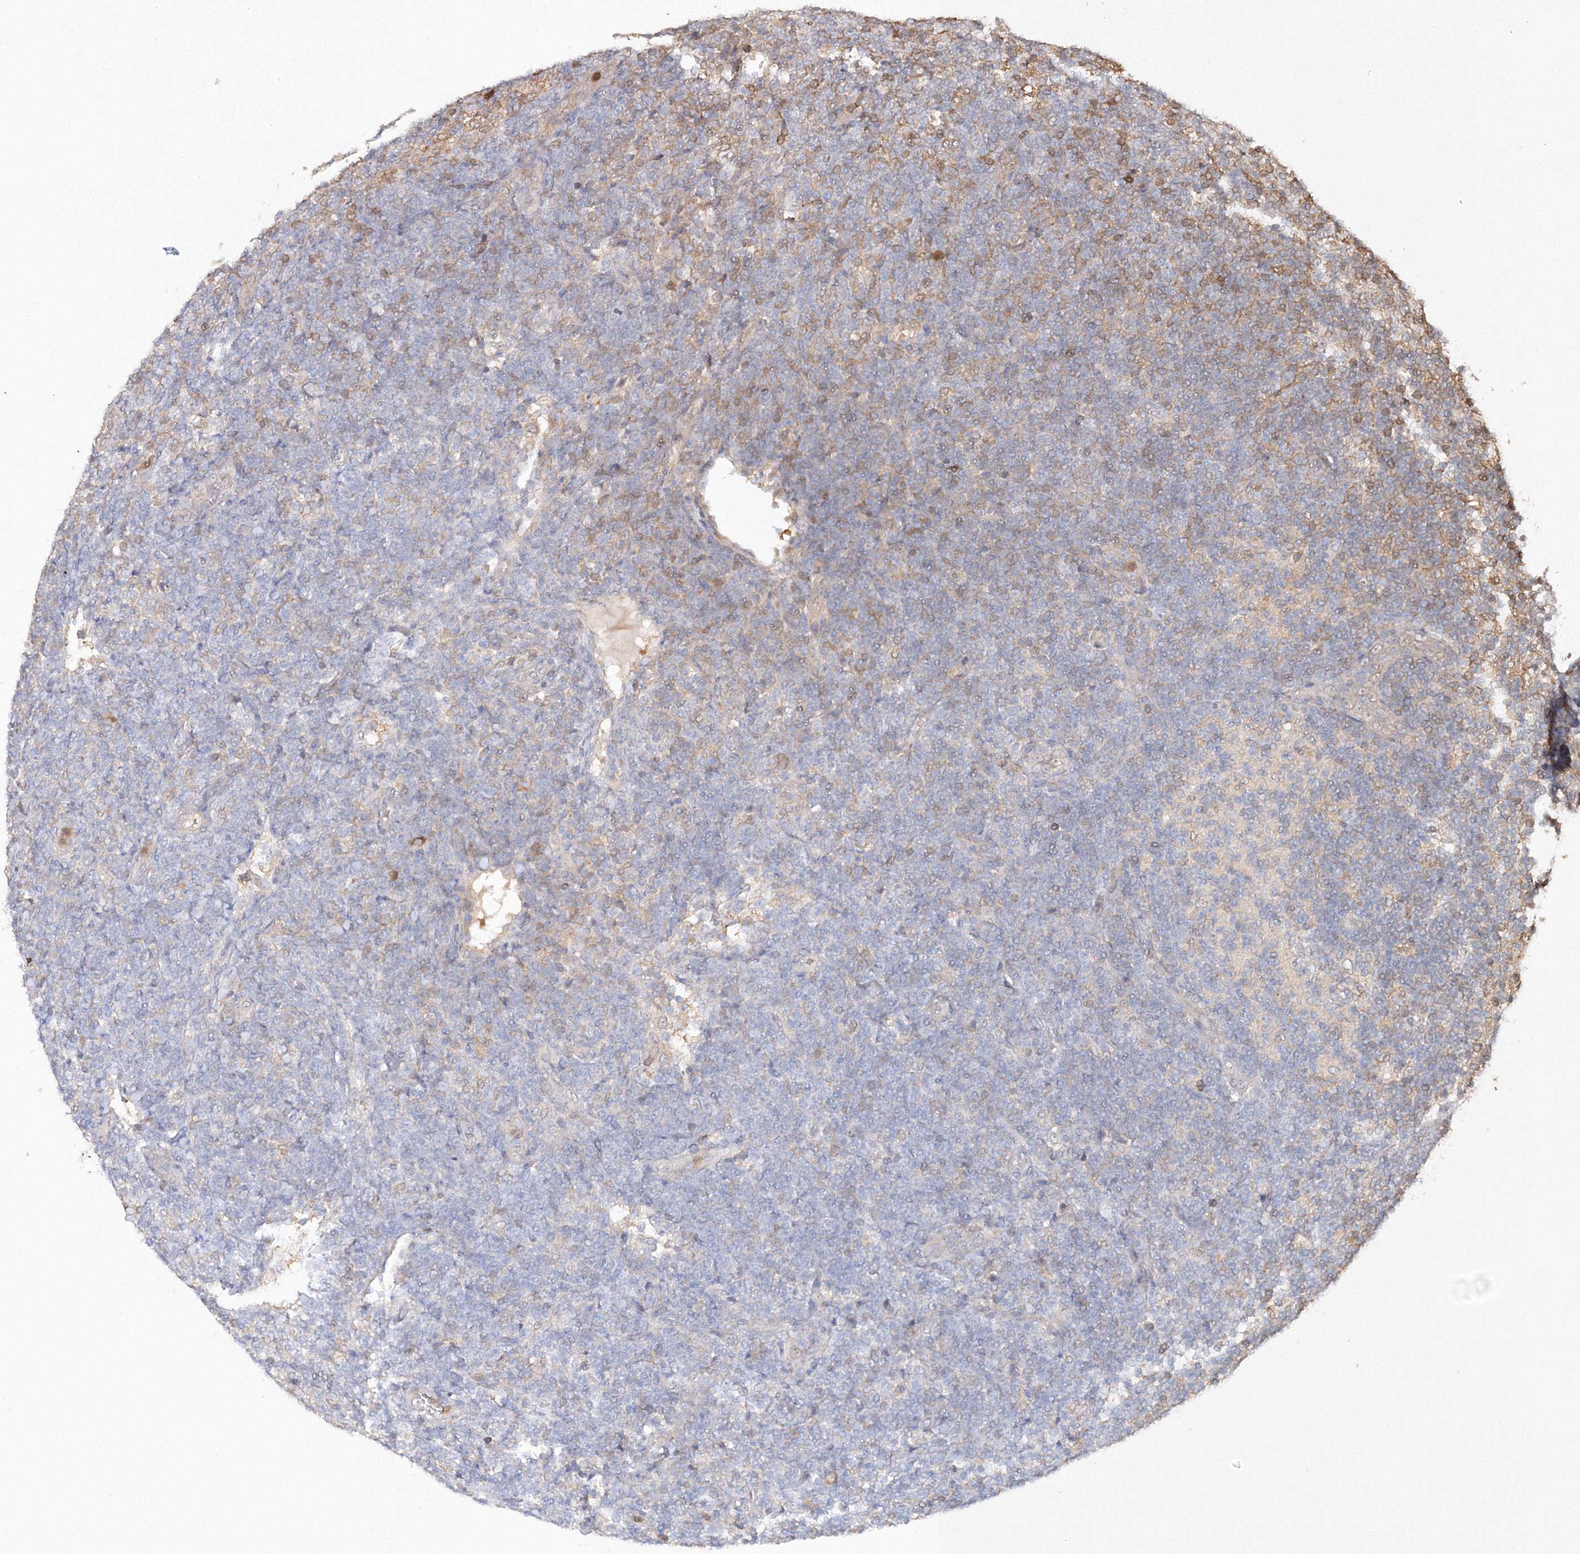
{"staining": {"intensity": "negative", "quantity": "none", "location": "none"}, "tissue": "lymphoma", "cell_type": "Tumor cells", "image_type": "cancer", "snomed": [{"axis": "morphology", "description": "Malignant lymphoma, non-Hodgkin's type, Low grade"}, {"axis": "topography", "description": "Lymph node"}], "caption": "Immunohistochemistry micrograph of neoplastic tissue: low-grade malignant lymphoma, non-Hodgkin's type stained with DAB demonstrates no significant protein staining in tumor cells. Brightfield microscopy of IHC stained with DAB (3,3'-diaminobenzidine) (brown) and hematoxylin (blue), captured at high magnification.", "gene": "S100A11", "patient": {"sex": "male", "age": 66}}